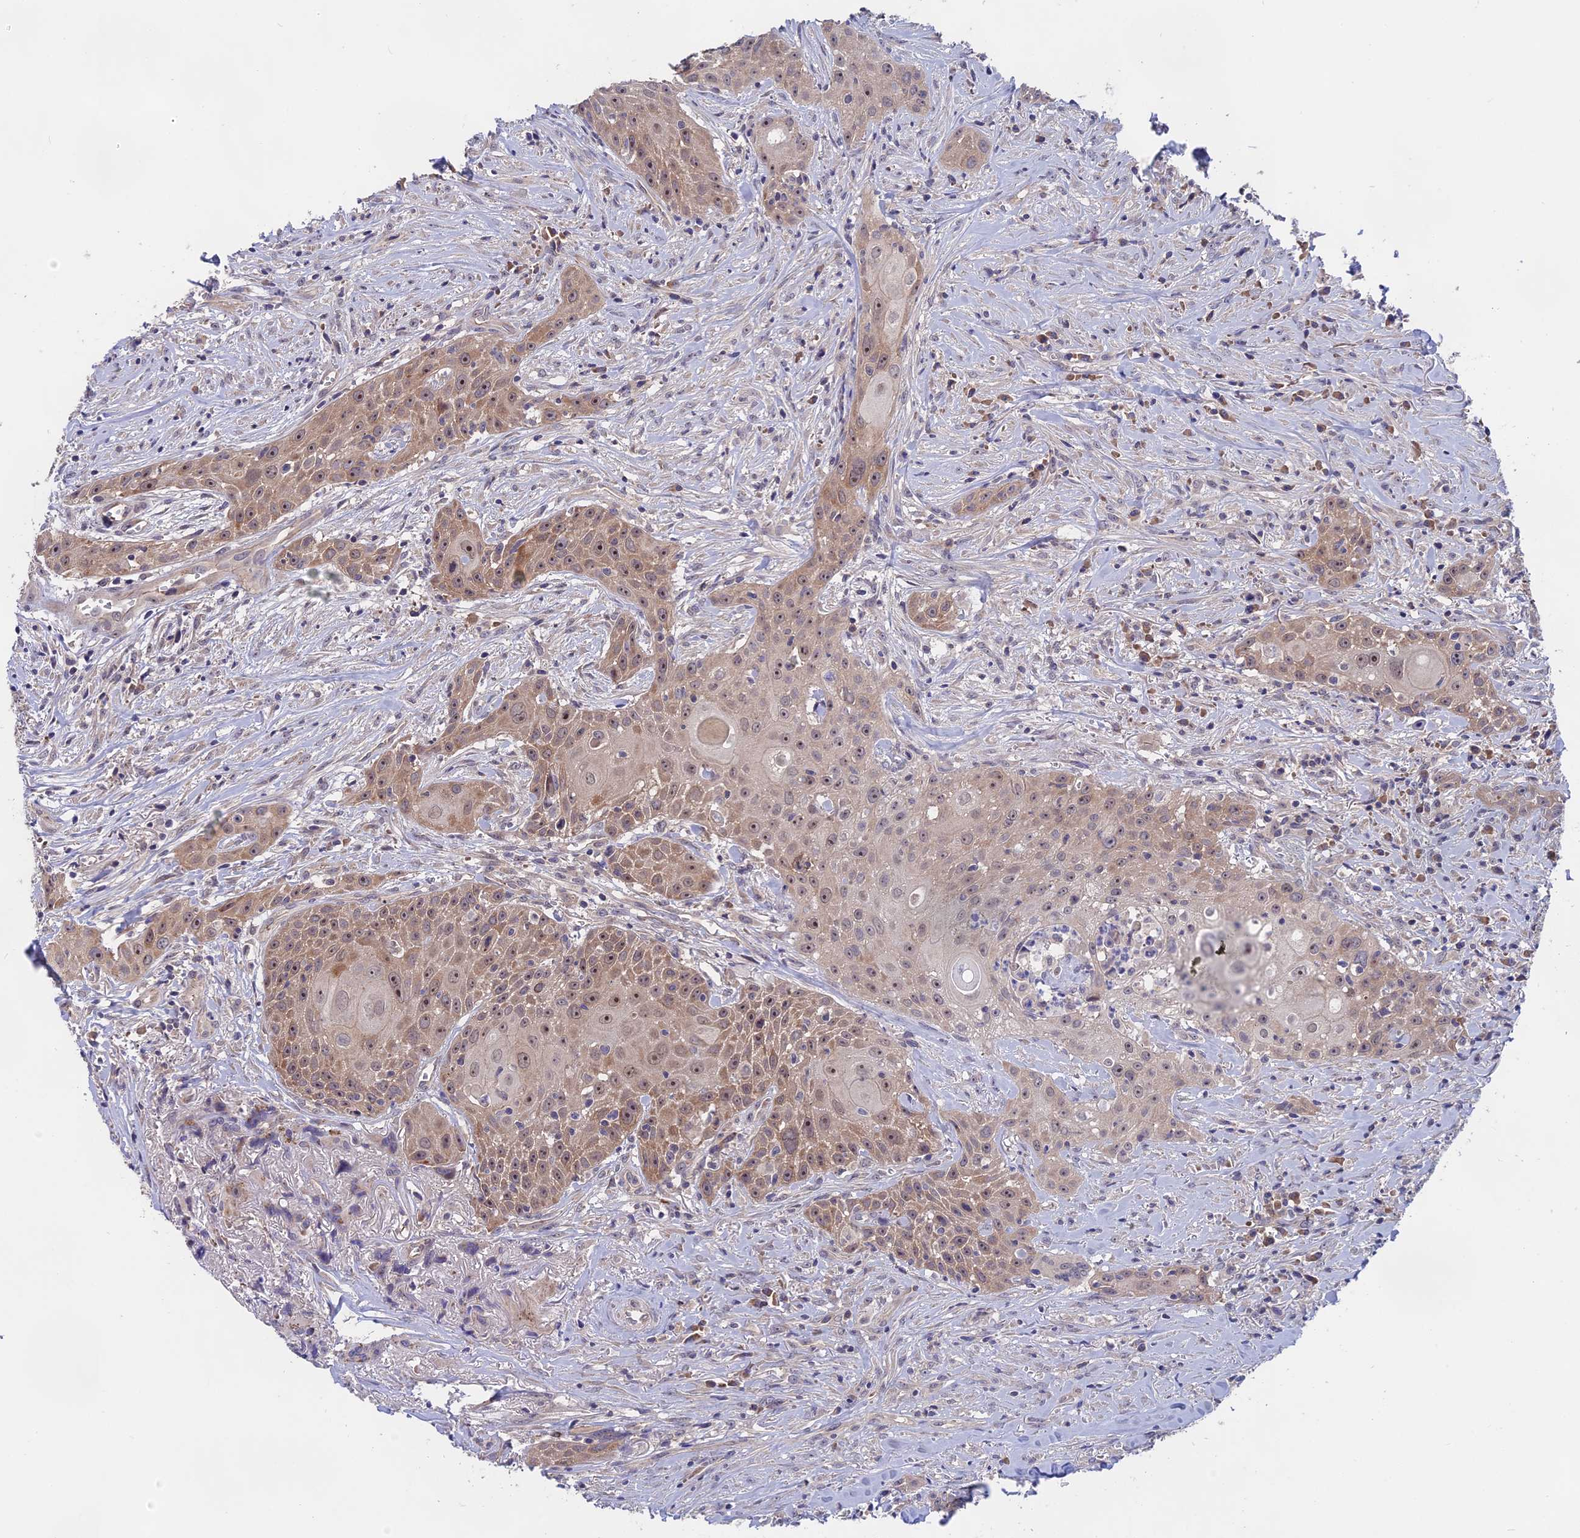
{"staining": {"intensity": "moderate", "quantity": "25%-75%", "location": "cytoplasmic/membranous,nuclear"}, "tissue": "head and neck cancer", "cell_type": "Tumor cells", "image_type": "cancer", "snomed": [{"axis": "morphology", "description": "Squamous cell carcinoma, NOS"}, {"axis": "topography", "description": "Oral tissue"}, {"axis": "topography", "description": "Head-Neck"}], "caption": "Immunohistochemistry (IHC) (DAB) staining of head and neck cancer (squamous cell carcinoma) shows moderate cytoplasmic/membranous and nuclear protein staining in approximately 25%-75% of tumor cells. The staining is performed using DAB brown chromogen to label protein expression. The nuclei are counter-stained blue using hematoxylin.", "gene": "TENT4B", "patient": {"sex": "female", "age": 82}}